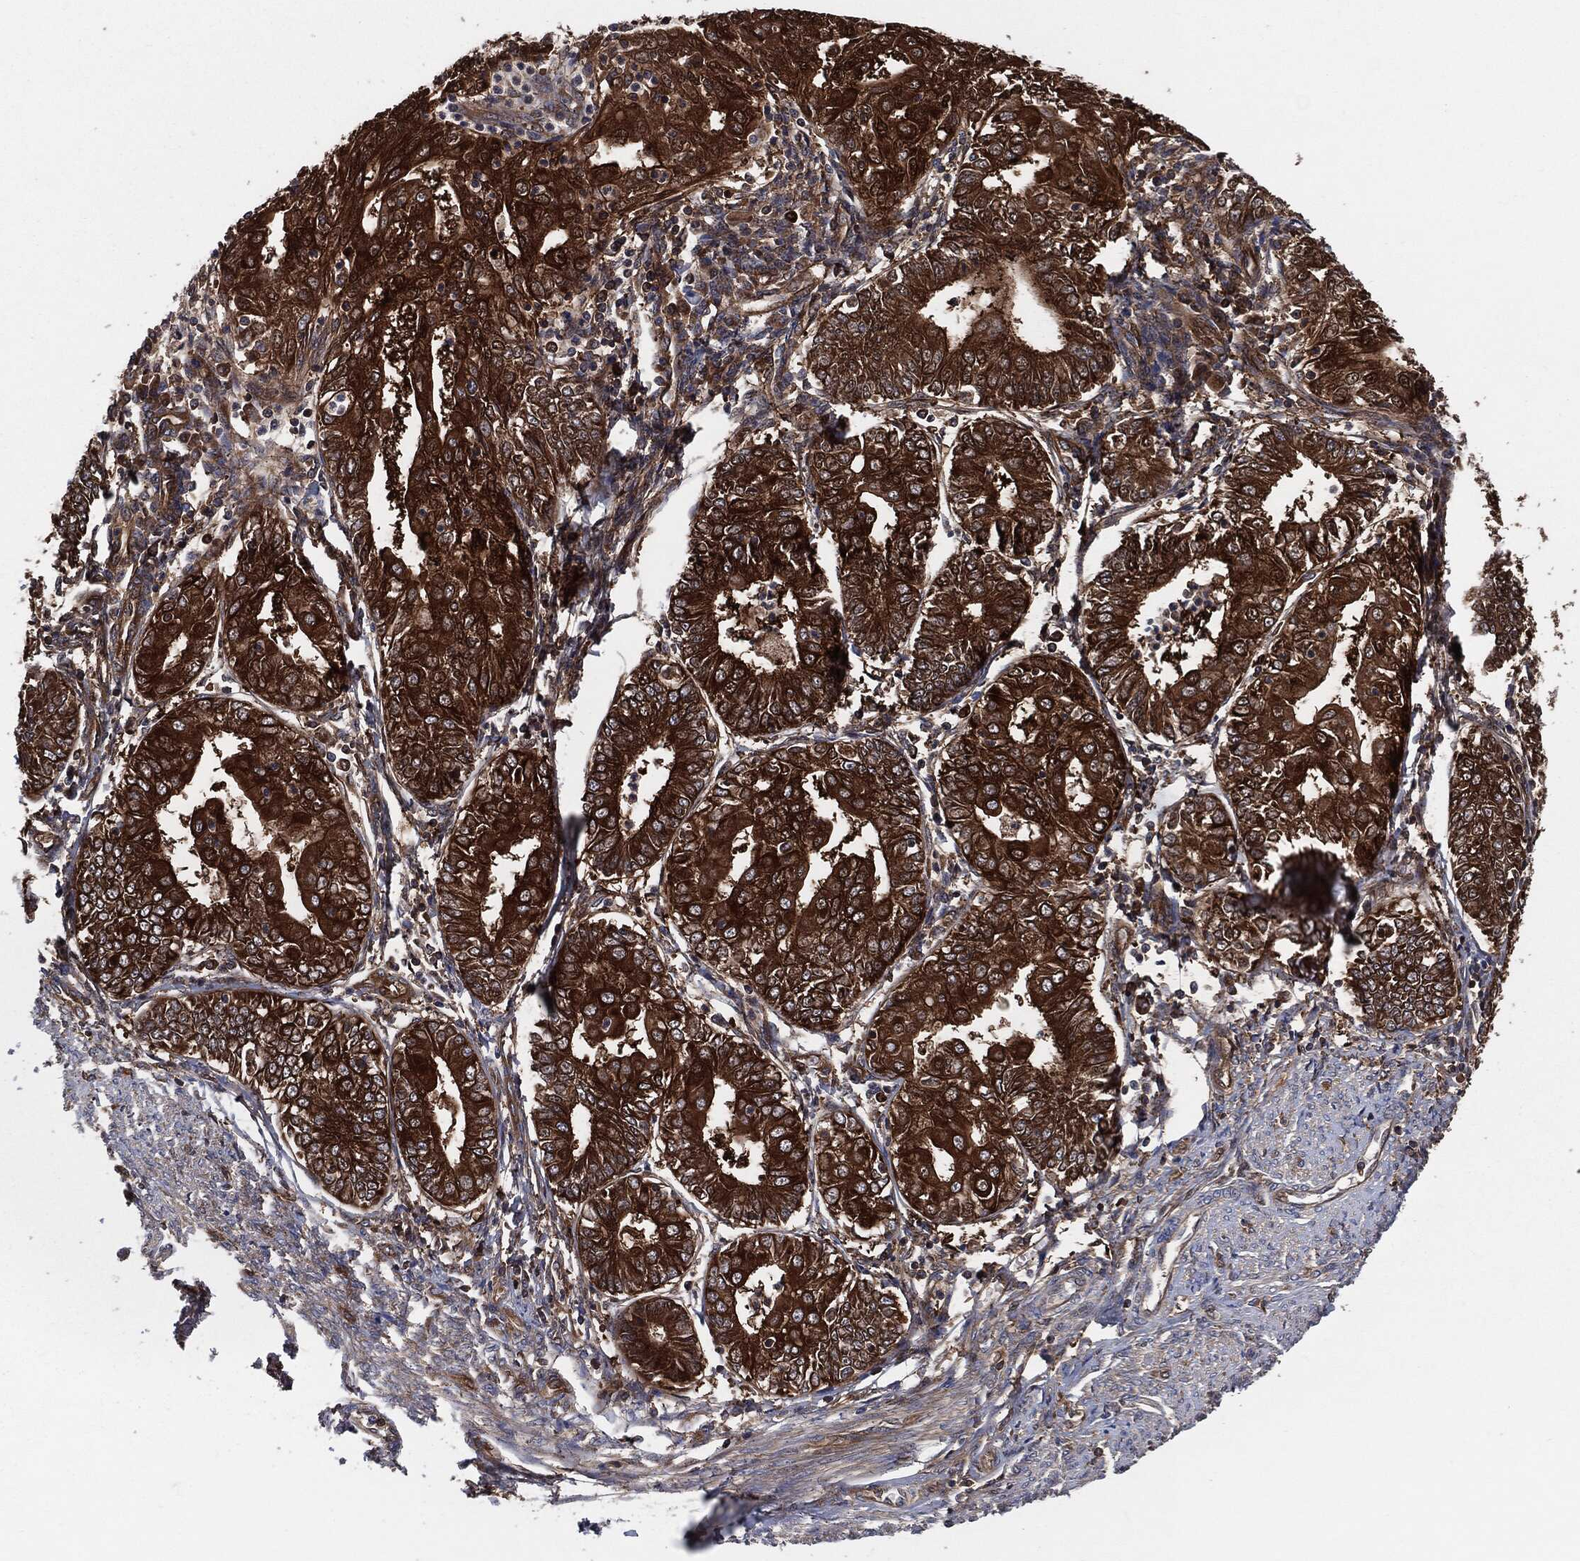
{"staining": {"intensity": "strong", "quantity": ">75%", "location": "cytoplasmic/membranous"}, "tissue": "endometrial cancer", "cell_type": "Tumor cells", "image_type": "cancer", "snomed": [{"axis": "morphology", "description": "Adenocarcinoma, NOS"}, {"axis": "topography", "description": "Endometrium"}], "caption": "A high-resolution photomicrograph shows immunohistochemistry (IHC) staining of endometrial adenocarcinoma, which demonstrates strong cytoplasmic/membranous positivity in about >75% of tumor cells.", "gene": "XPNPEP1", "patient": {"sex": "female", "age": 68}}